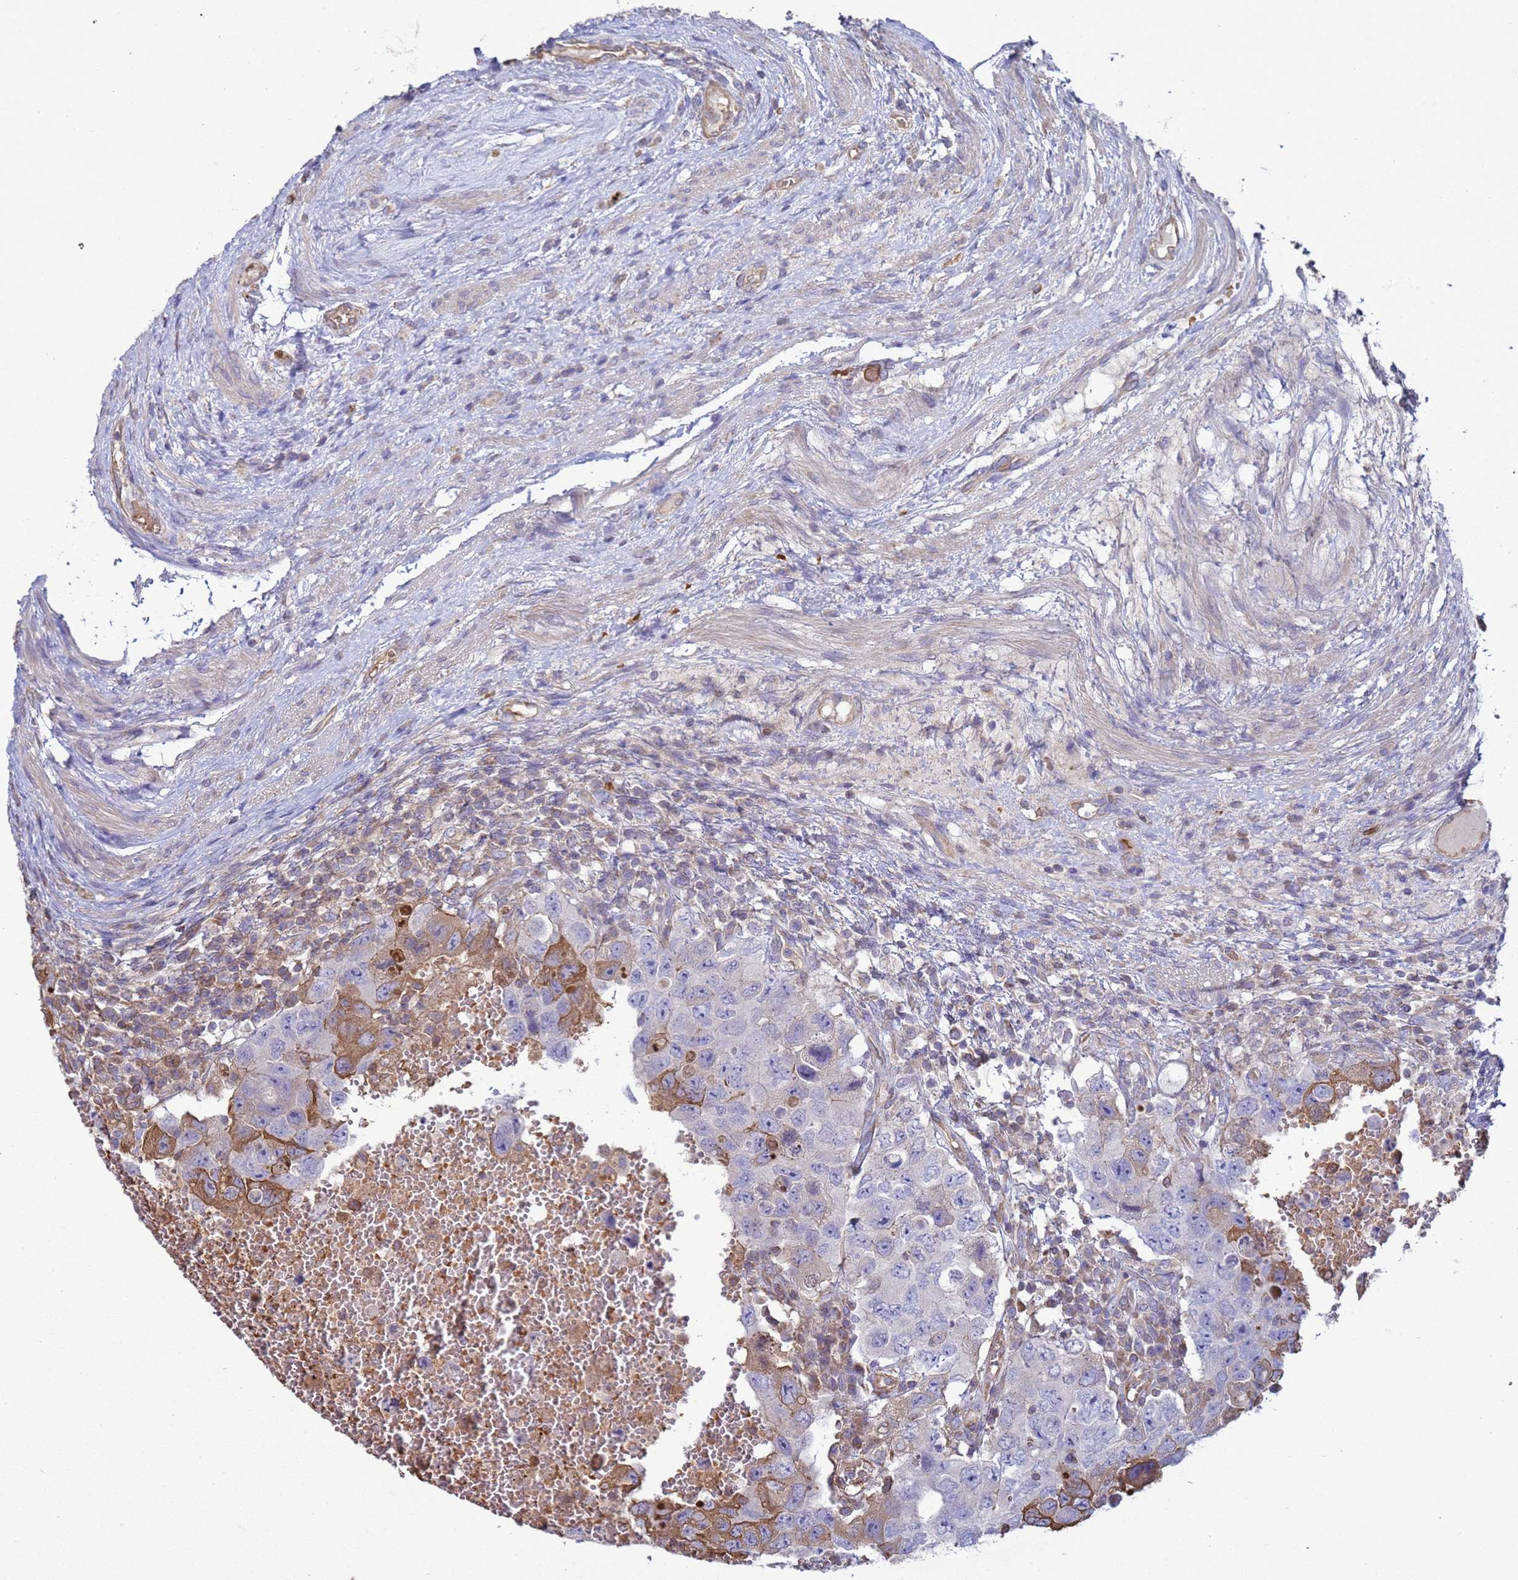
{"staining": {"intensity": "moderate", "quantity": "<25%", "location": "cytoplasmic/membranous"}, "tissue": "testis cancer", "cell_type": "Tumor cells", "image_type": "cancer", "snomed": [{"axis": "morphology", "description": "Carcinoma, Embryonal, NOS"}, {"axis": "topography", "description": "Testis"}], "caption": "Moderate cytoplasmic/membranous protein positivity is identified in approximately <25% of tumor cells in testis cancer (embryonal carcinoma).", "gene": "SGIP1", "patient": {"sex": "male", "age": 26}}